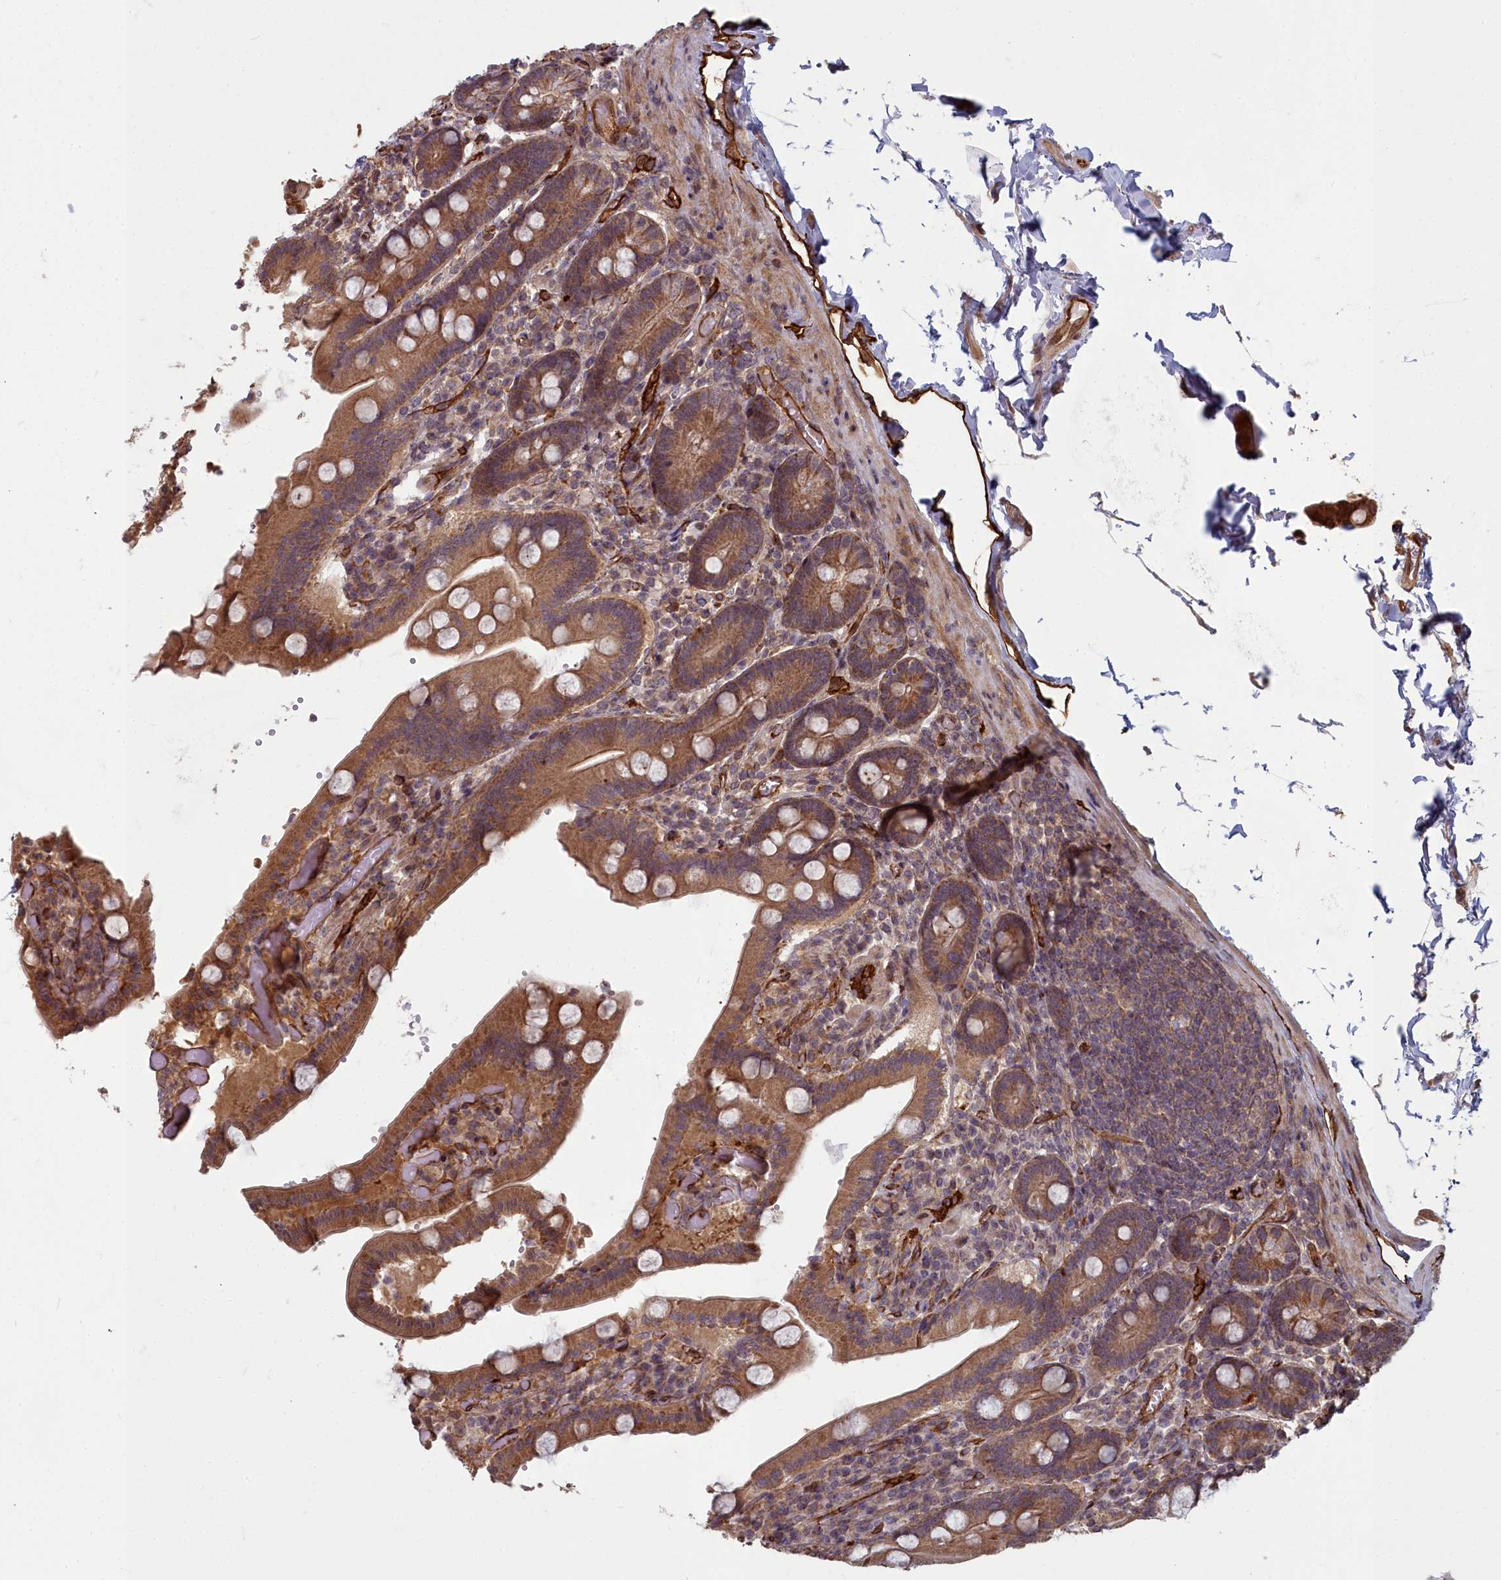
{"staining": {"intensity": "moderate", "quantity": ">75%", "location": "cytoplasmic/membranous"}, "tissue": "duodenum", "cell_type": "Glandular cells", "image_type": "normal", "snomed": [{"axis": "morphology", "description": "Normal tissue, NOS"}, {"axis": "topography", "description": "Duodenum"}], "caption": "This is an image of IHC staining of benign duodenum, which shows moderate expression in the cytoplasmic/membranous of glandular cells.", "gene": "TSPYL4", "patient": {"sex": "female", "age": 62}}